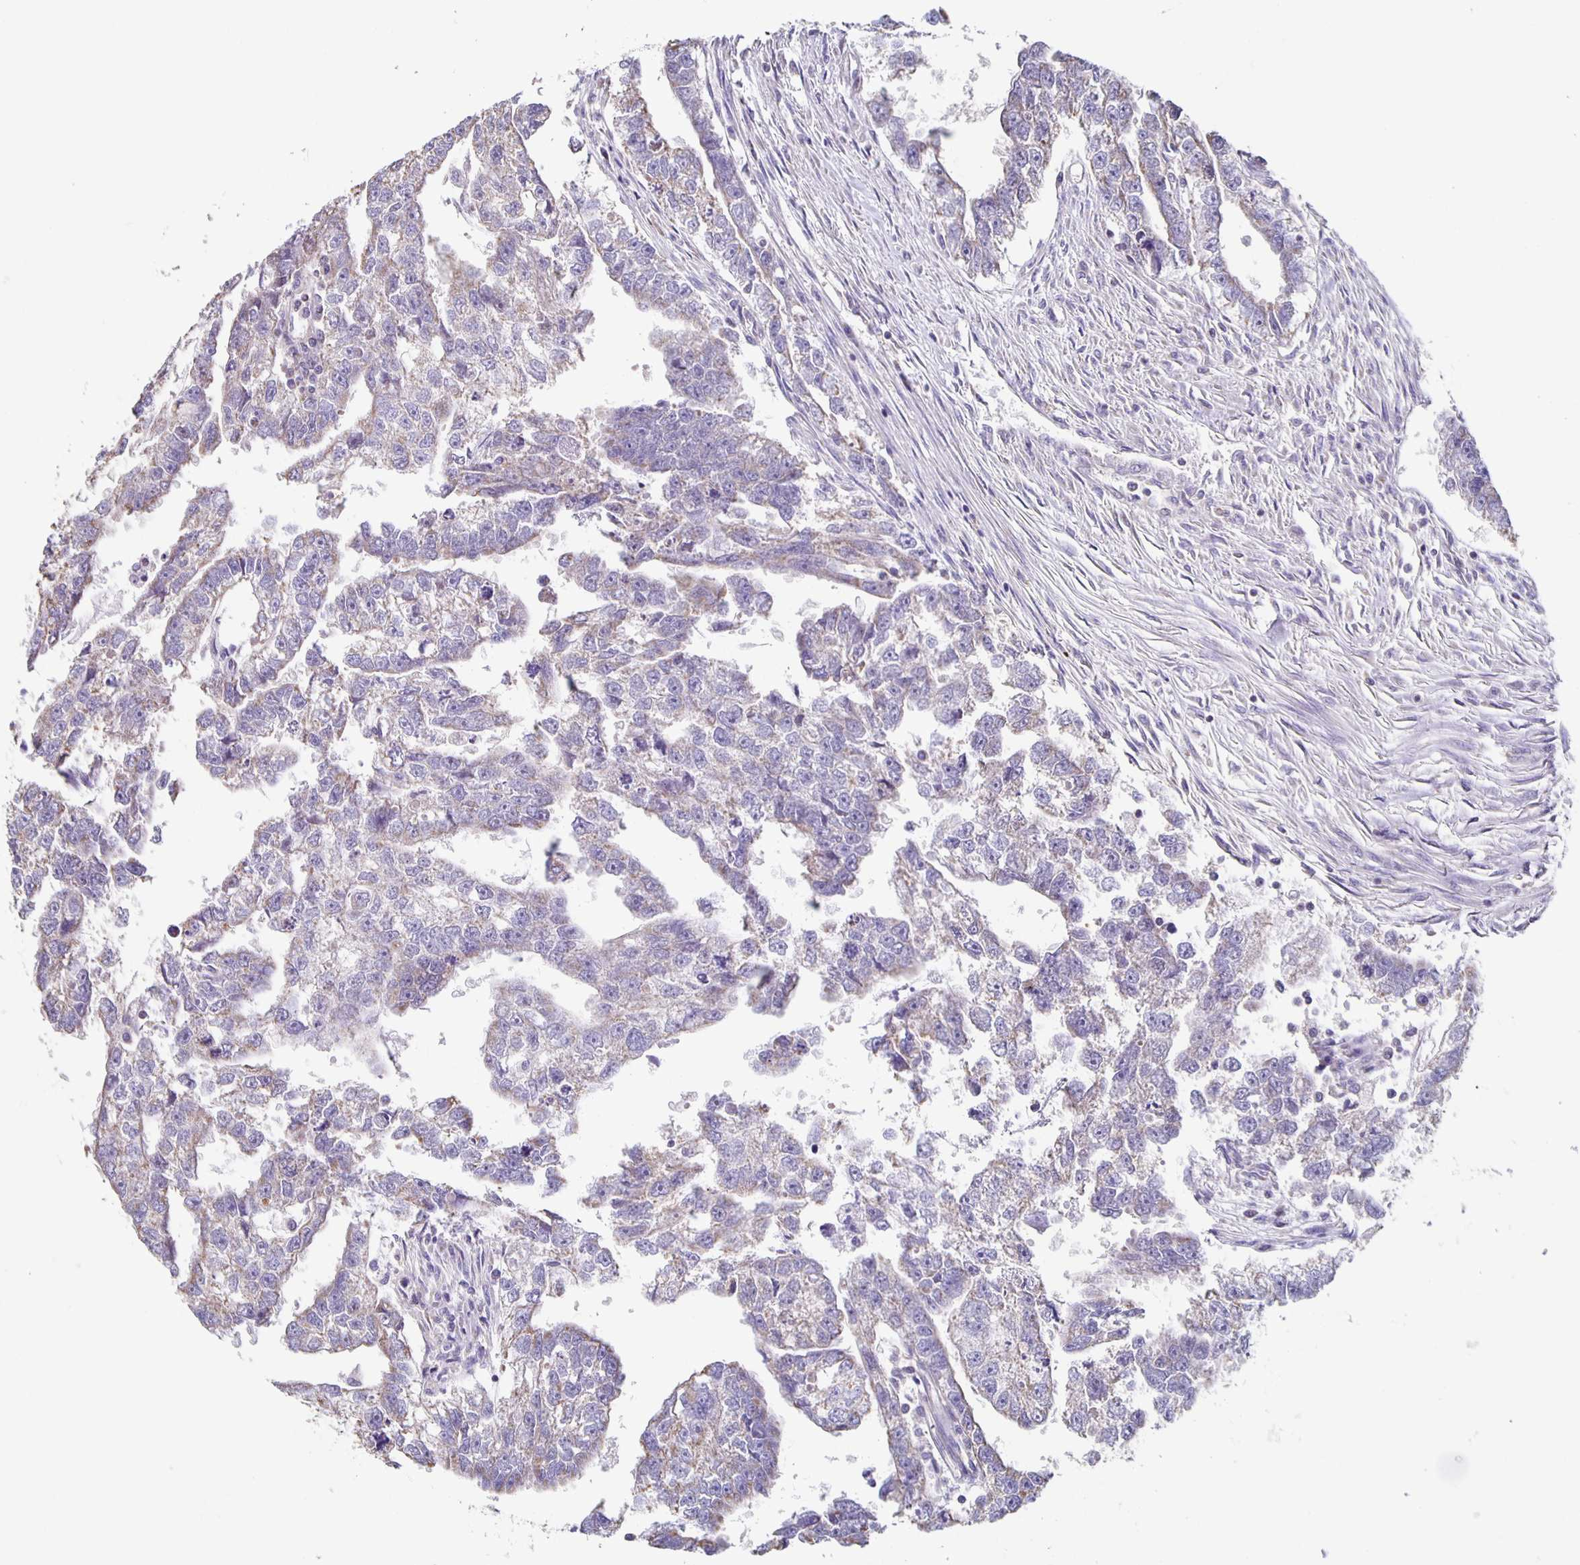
{"staining": {"intensity": "weak", "quantity": "25%-75%", "location": "cytoplasmic/membranous"}, "tissue": "testis cancer", "cell_type": "Tumor cells", "image_type": "cancer", "snomed": [{"axis": "morphology", "description": "Carcinoma, Embryonal, NOS"}, {"axis": "morphology", "description": "Teratoma, malignant, NOS"}, {"axis": "topography", "description": "Testis"}], "caption": "High-magnification brightfield microscopy of testis teratoma (malignant) stained with DAB (brown) and counterstained with hematoxylin (blue). tumor cells exhibit weak cytoplasmic/membranous expression is identified in about25%-75% of cells. Nuclei are stained in blue.", "gene": "TPPP", "patient": {"sex": "male", "age": 44}}